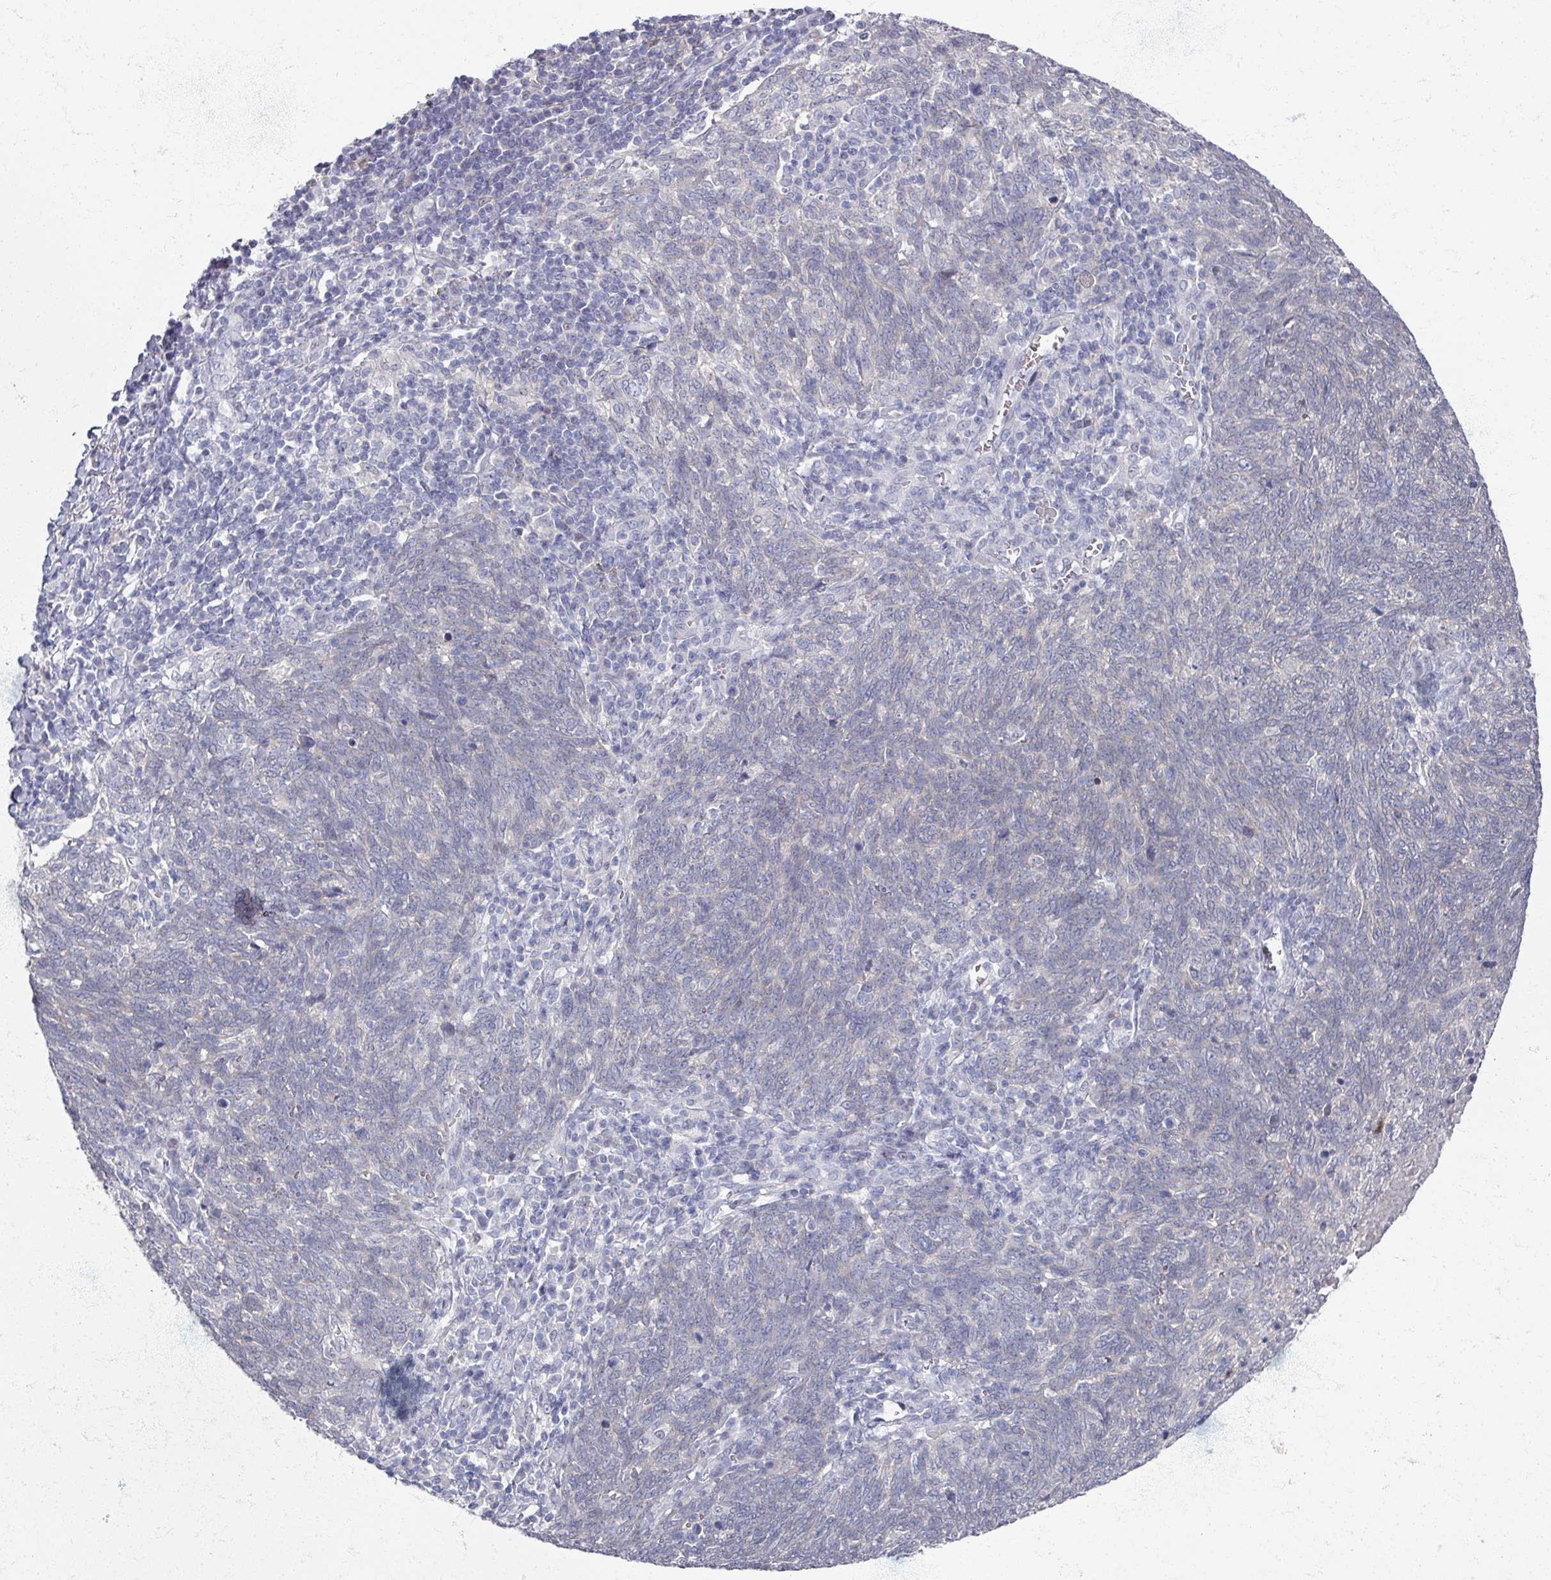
{"staining": {"intensity": "negative", "quantity": "none", "location": "none"}, "tissue": "lung cancer", "cell_type": "Tumor cells", "image_type": "cancer", "snomed": [{"axis": "morphology", "description": "Squamous cell carcinoma, NOS"}, {"axis": "topography", "description": "Lung"}], "caption": "Tumor cells are negative for brown protein staining in squamous cell carcinoma (lung). (Stains: DAB immunohistochemistry (IHC) with hematoxylin counter stain, Microscopy: brightfield microscopy at high magnification).", "gene": "TTYH3", "patient": {"sex": "female", "age": 72}}